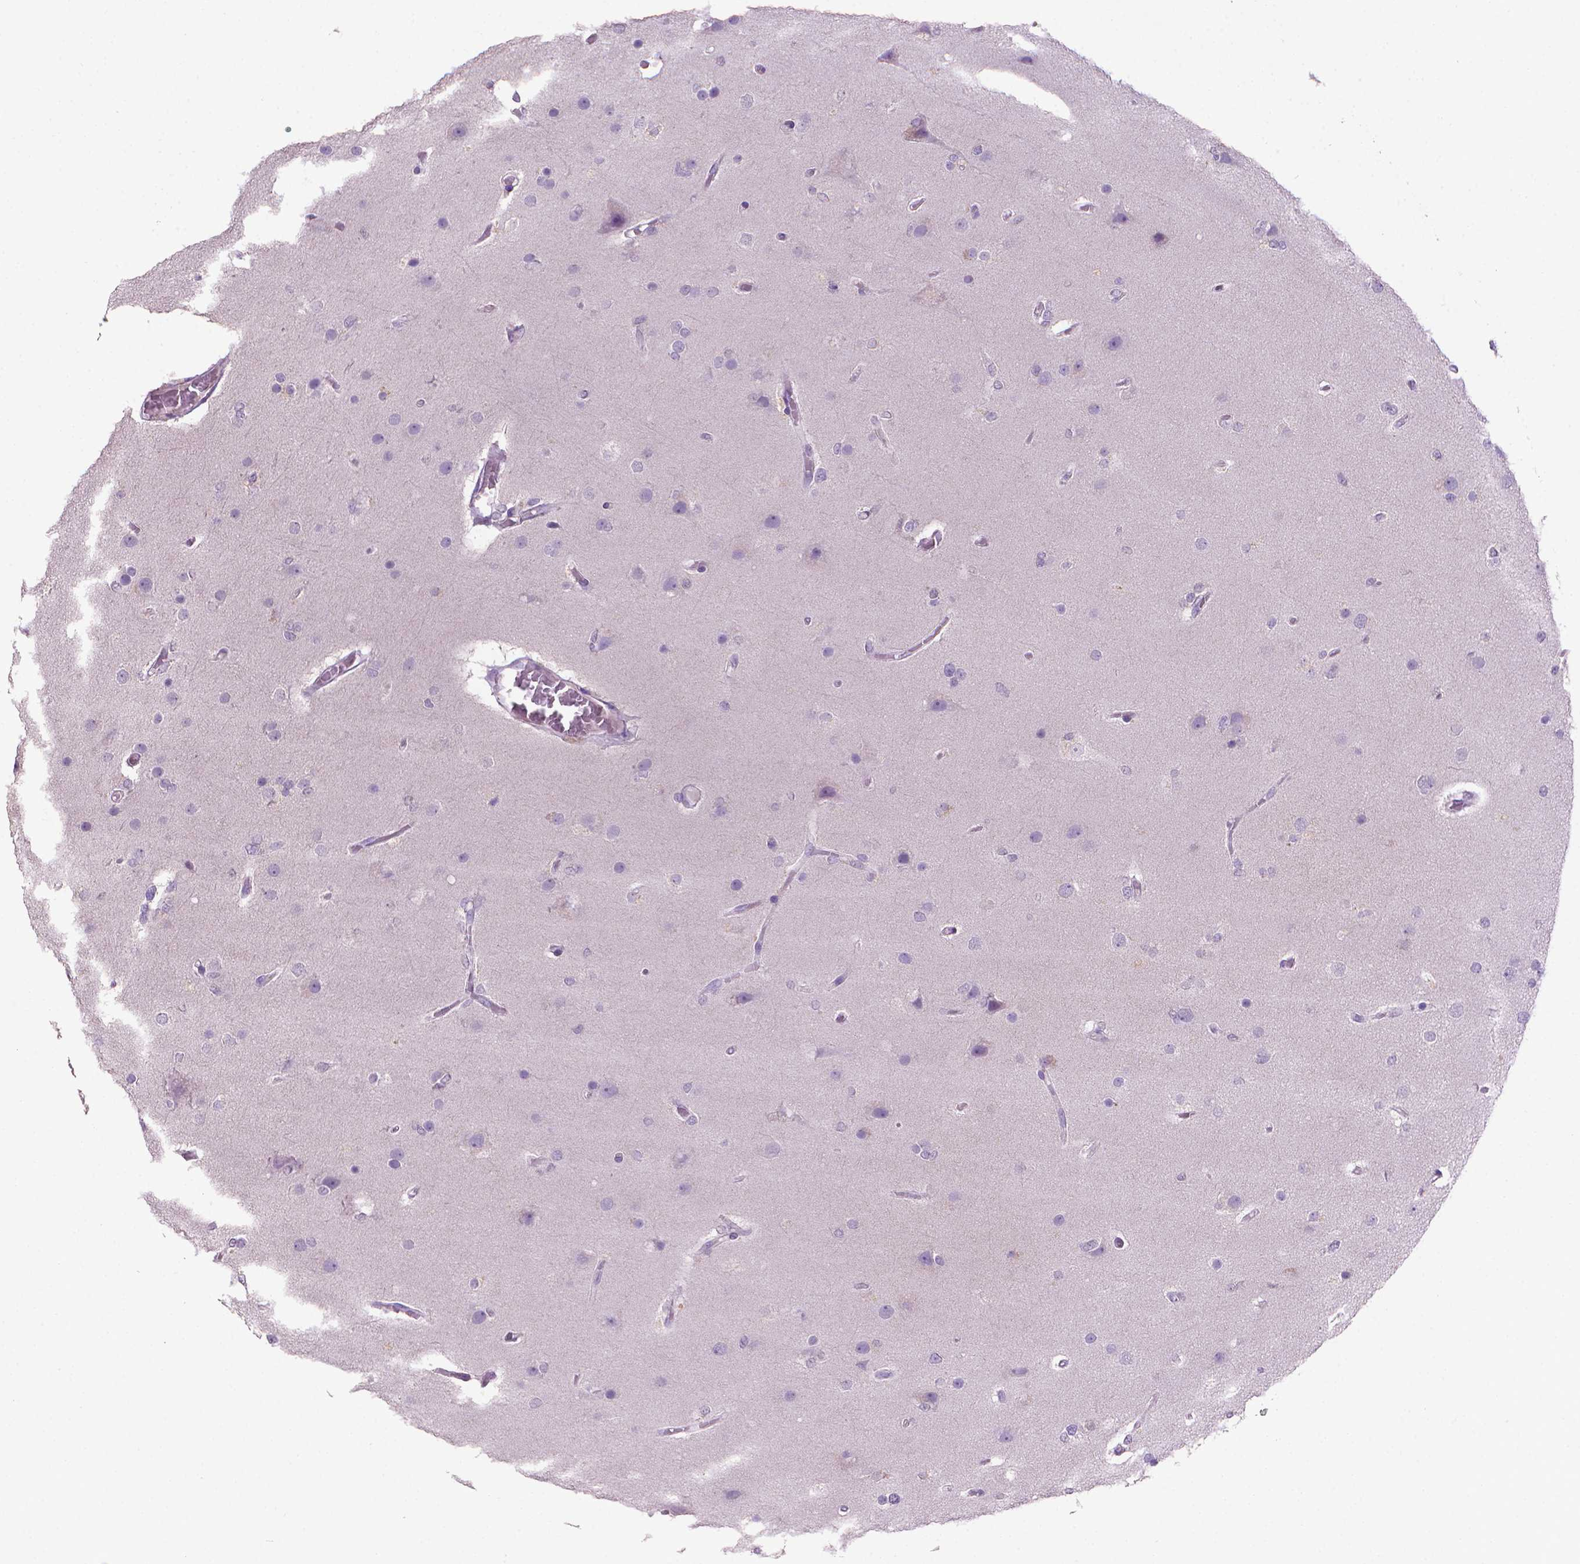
{"staining": {"intensity": "negative", "quantity": "none", "location": "none"}, "tissue": "glioma", "cell_type": "Tumor cells", "image_type": "cancer", "snomed": [{"axis": "morphology", "description": "Glioma, malignant, High grade"}, {"axis": "topography", "description": "Brain"}], "caption": "Glioma stained for a protein using immunohistochemistry displays no staining tumor cells.", "gene": "MUC1", "patient": {"sex": "female", "age": 61}}